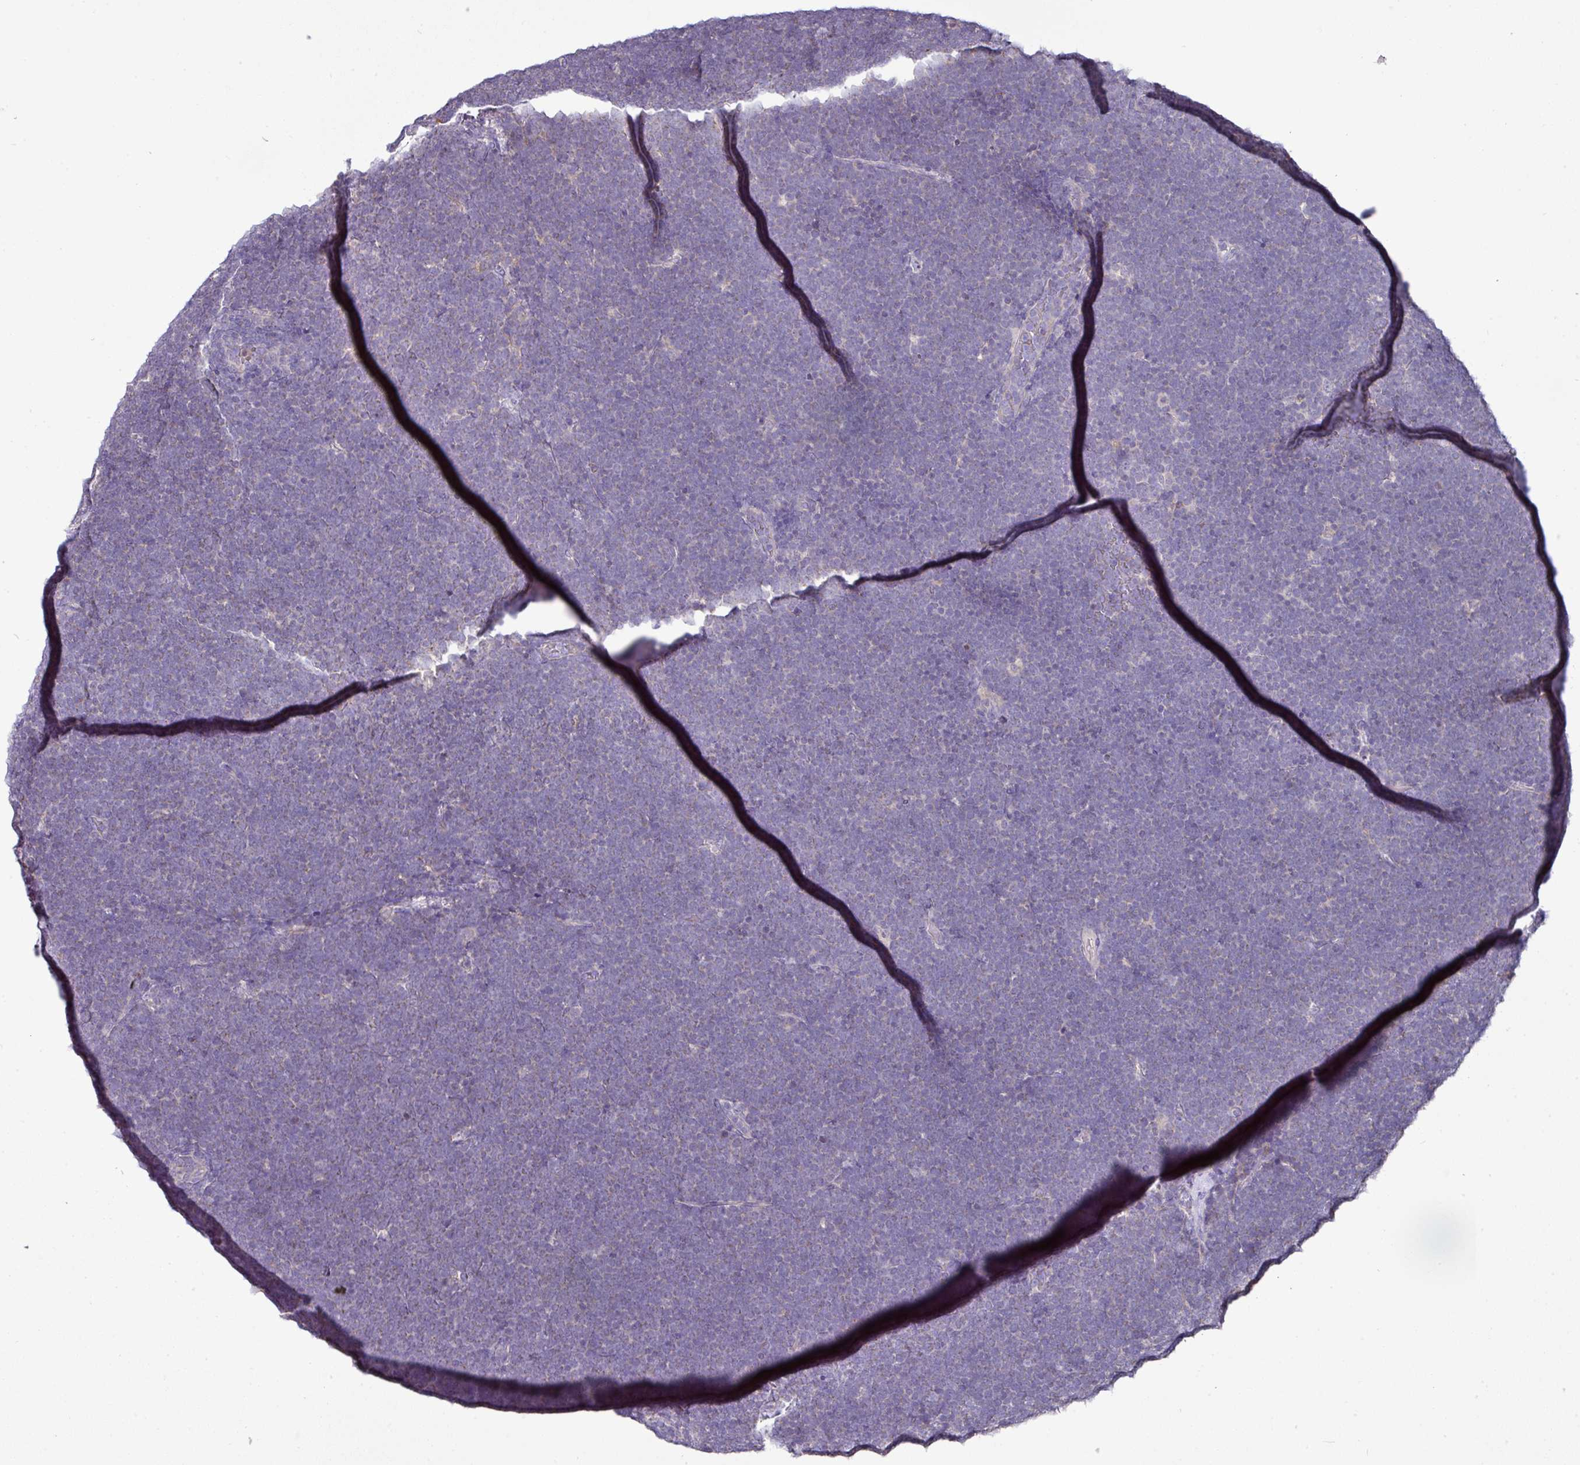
{"staining": {"intensity": "negative", "quantity": "none", "location": "none"}, "tissue": "lymphoma", "cell_type": "Tumor cells", "image_type": "cancer", "snomed": [{"axis": "morphology", "description": "Malignant lymphoma, non-Hodgkin's type, High grade"}, {"axis": "topography", "description": "Lymph node"}], "caption": "Immunohistochemistry (IHC) of human malignant lymphoma, non-Hodgkin's type (high-grade) displays no expression in tumor cells.", "gene": "TRAPPC1", "patient": {"sex": "male", "age": 13}}